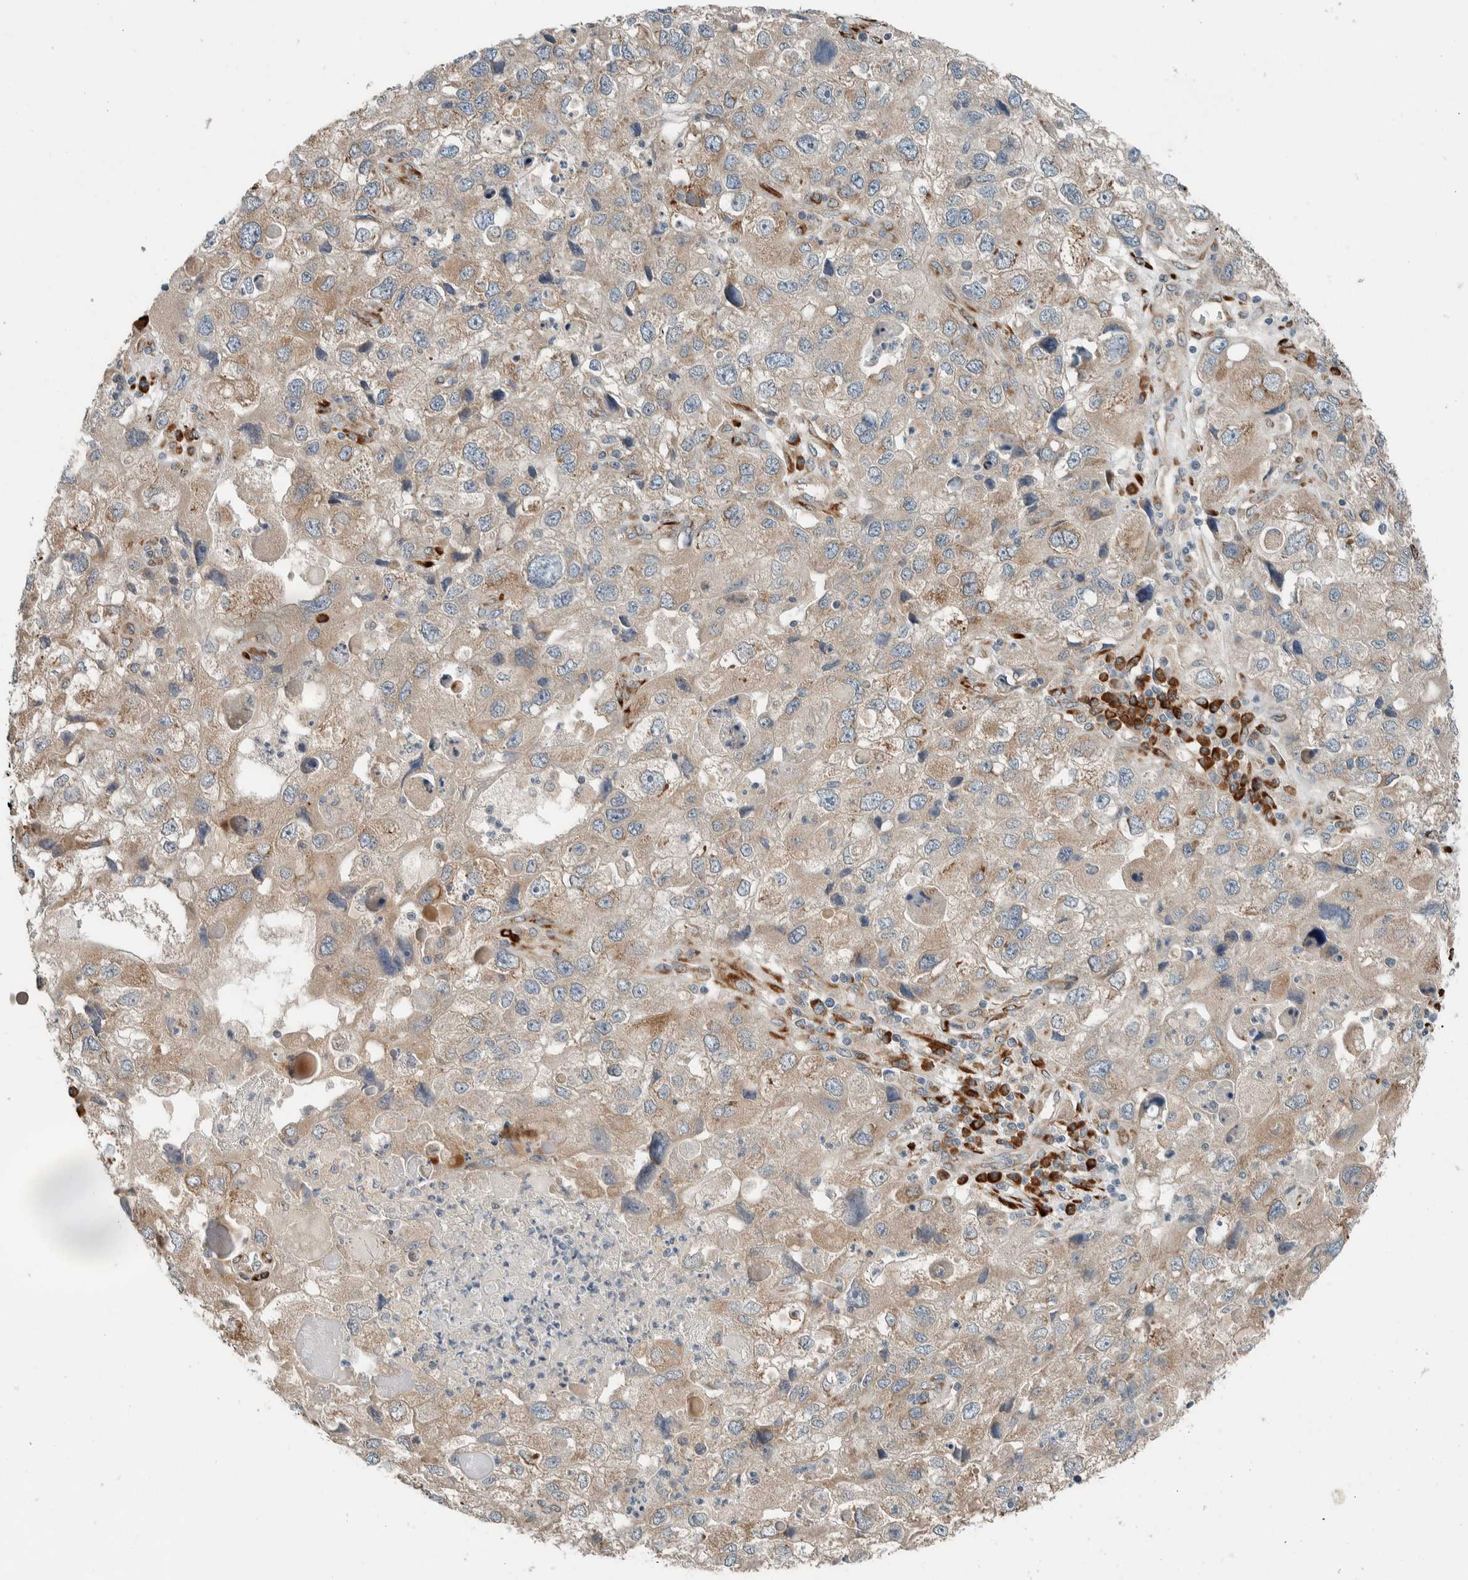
{"staining": {"intensity": "weak", "quantity": ">75%", "location": "cytoplasmic/membranous"}, "tissue": "endometrial cancer", "cell_type": "Tumor cells", "image_type": "cancer", "snomed": [{"axis": "morphology", "description": "Adenocarcinoma, NOS"}, {"axis": "topography", "description": "Endometrium"}], "caption": "Approximately >75% of tumor cells in adenocarcinoma (endometrial) show weak cytoplasmic/membranous protein expression as visualized by brown immunohistochemical staining.", "gene": "CTBP2", "patient": {"sex": "female", "age": 49}}